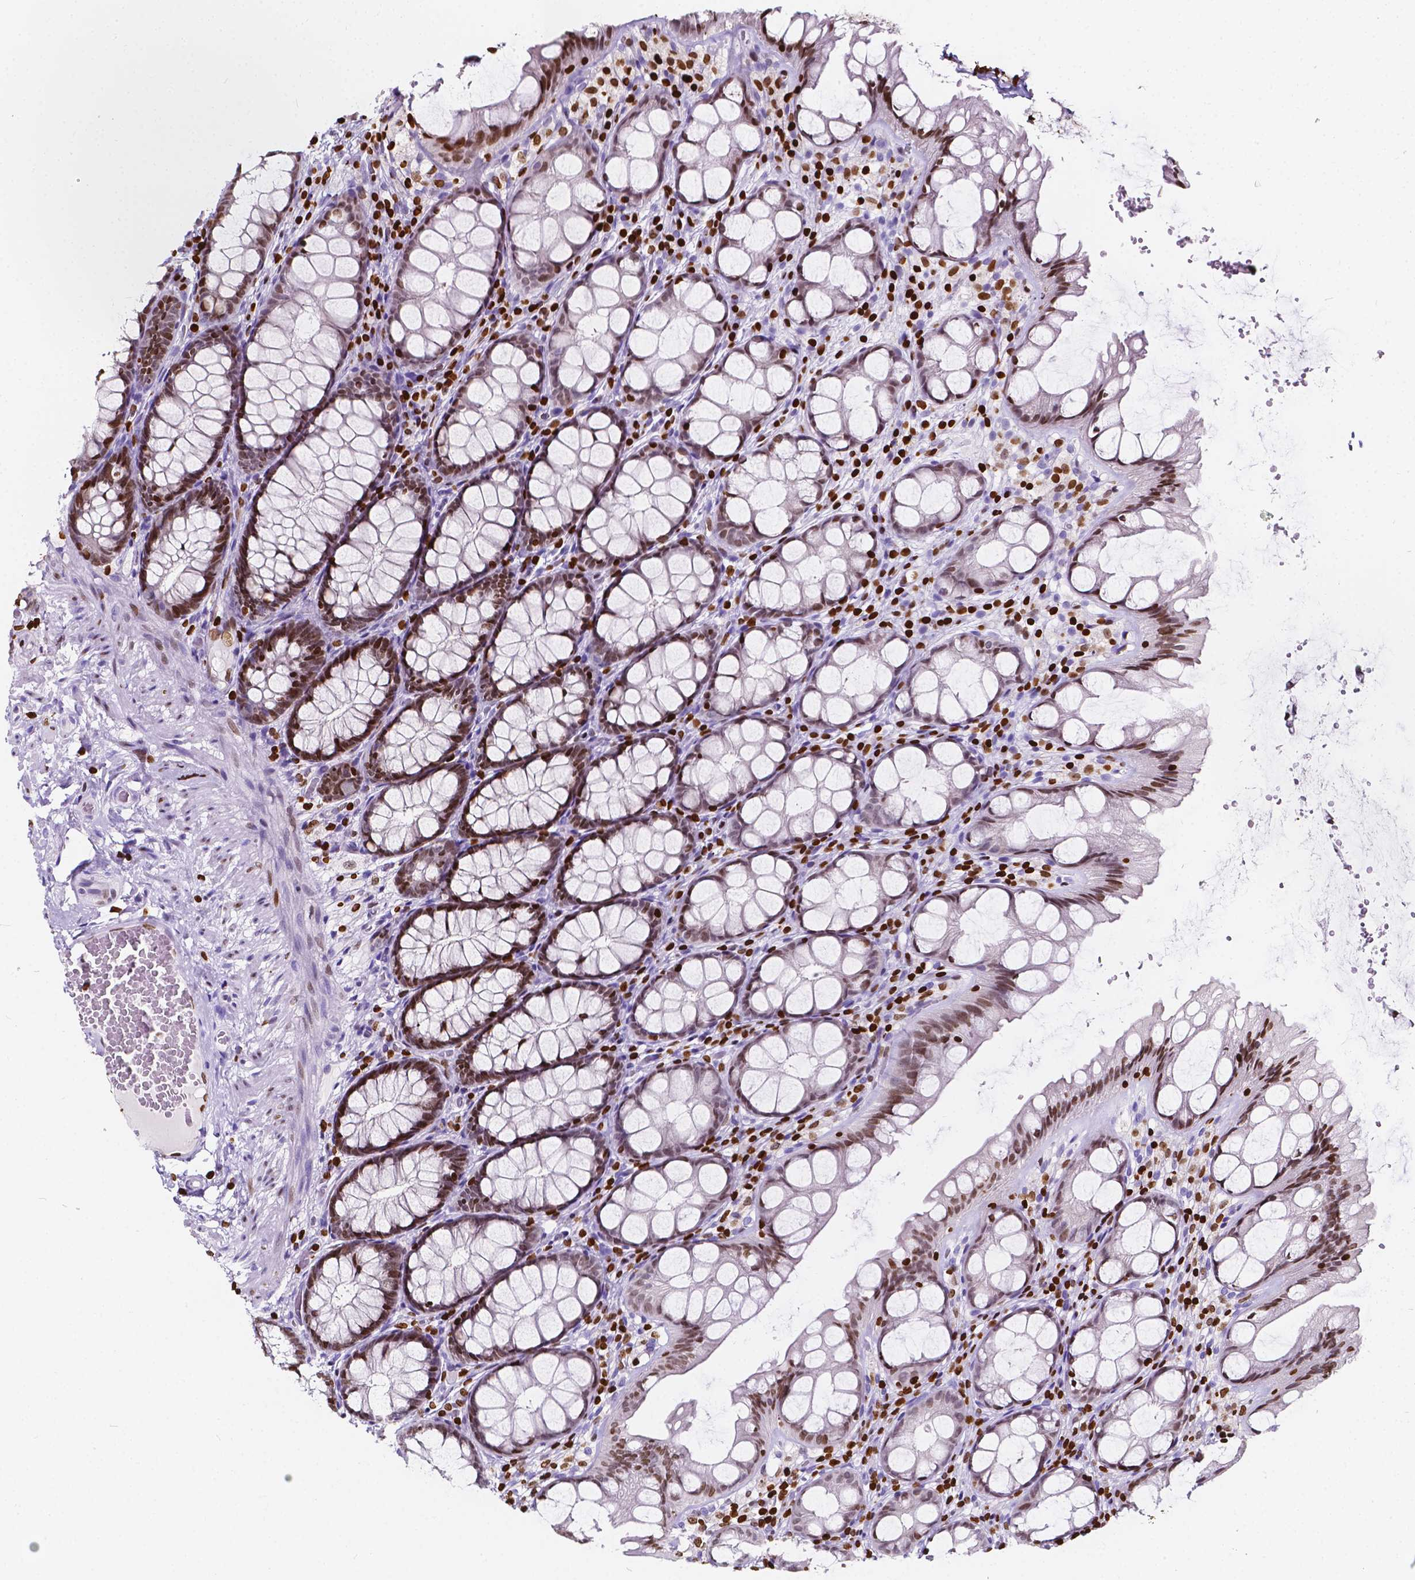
{"staining": {"intensity": "strong", "quantity": "25%-75%", "location": "nuclear"}, "tissue": "colon", "cell_type": "Endothelial cells", "image_type": "normal", "snomed": [{"axis": "morphology", "description": "Normal tissue, NOS"}, {"axis": "topography", "description": "Colon"}], "caption": "Normal colon was stained to show a protein in brown. There is high levels of strong nuclear positivity in approximately 25%-75% of endothelial cells. Nuclei are stained in blue.", "gene": "CBY3", "patient": {"sex": "male", "age": 47}}